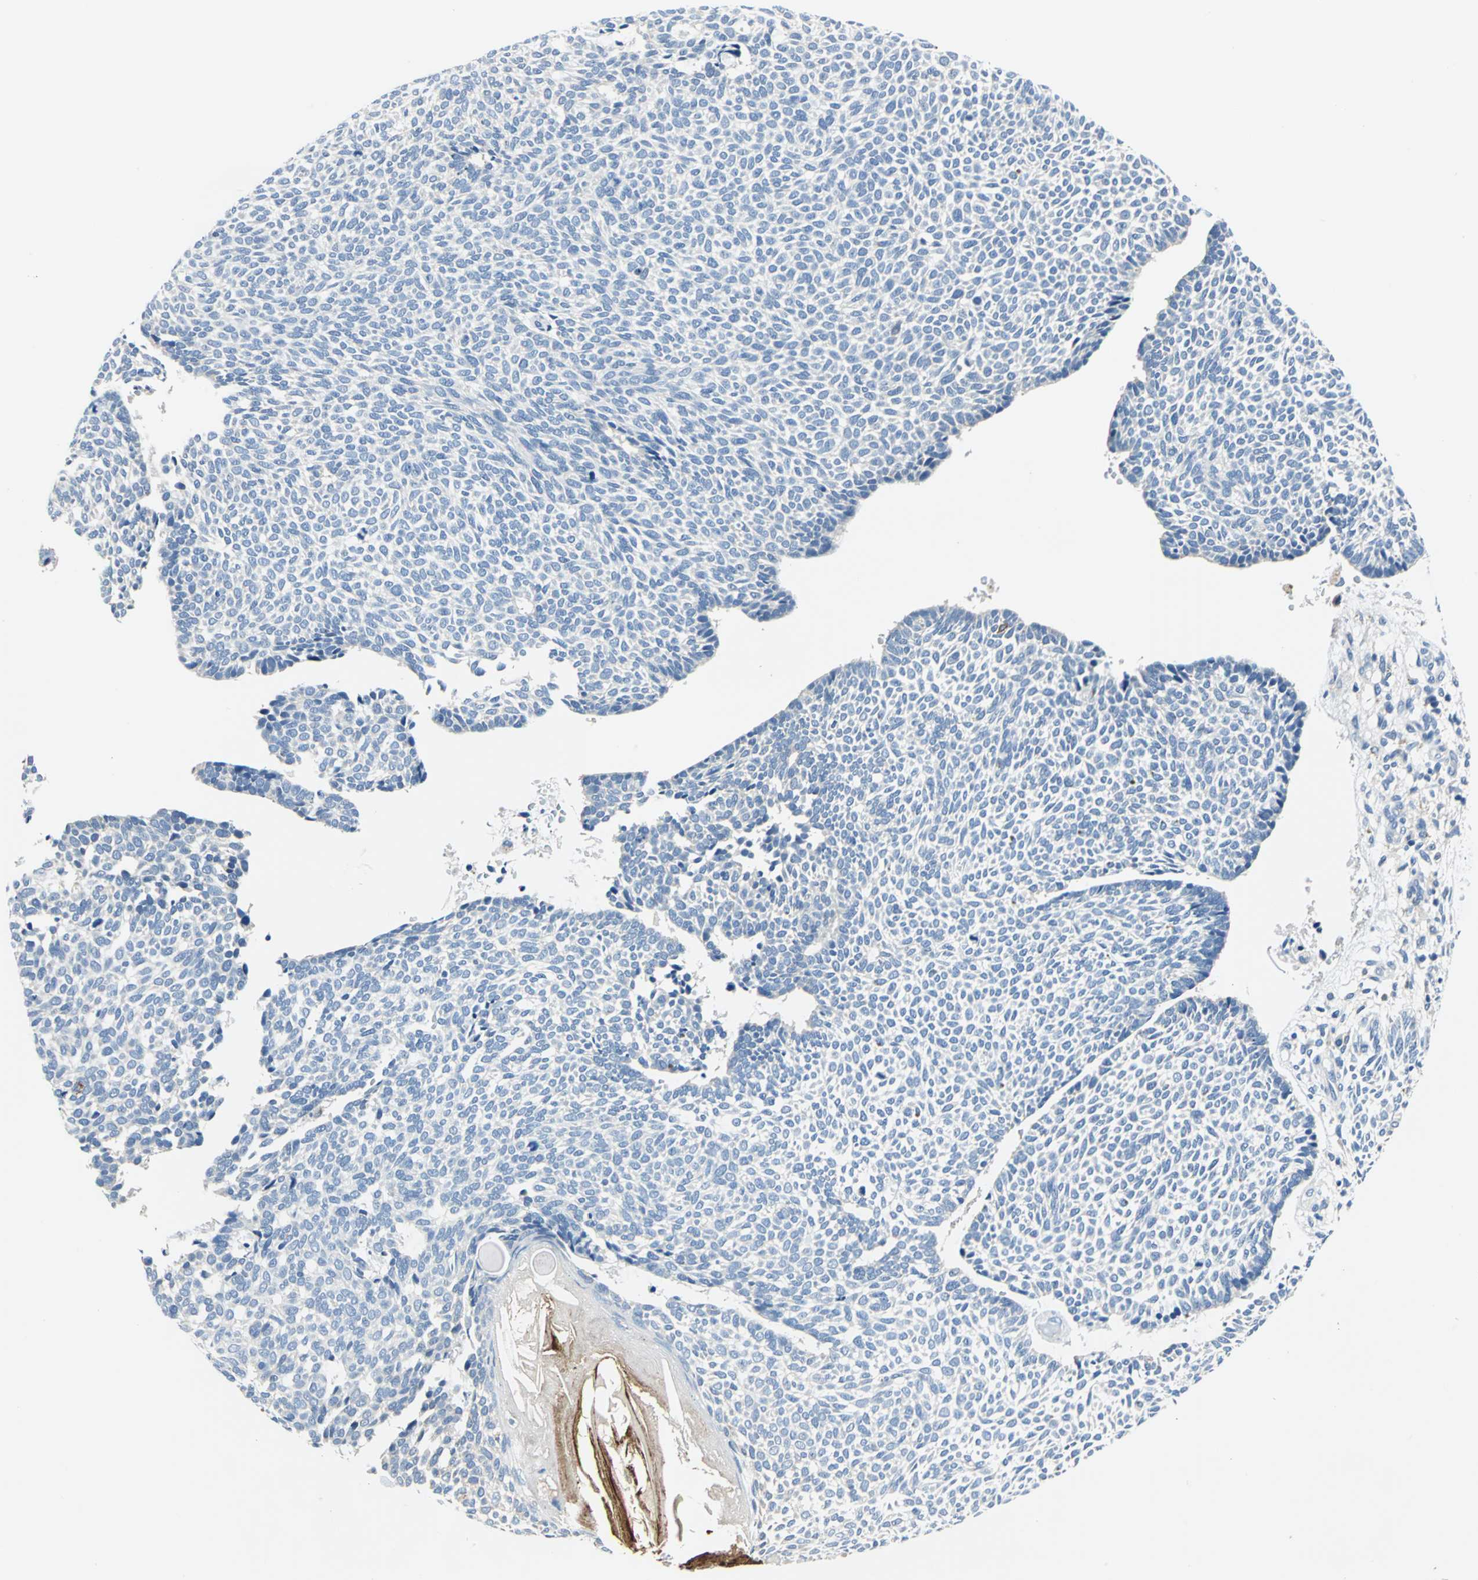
{"staining": {"intensity": "negative", "quantity": "none", "location": "none"}, "tissue": "skin cancer", "cell_type": "Tumor cells", "image_type": "cancer", "snomed": [{"axis": "morphology", "description": "Normal tissue, NOS"}, {"axis": "morphology", "description": "Basal cell carcinoma"}, {"axis": "topography", "description": "Skin"}], "caption": "High magnification brightfield microscopy of basal cell carcinoma (skin) stained with DAB (3,3'-diaminobenzidine) (brown) and counterstained with hematoxylin (blue): tumor cells show no significant positivity. Nuclei are stained in blue.", "gene": "RASD2", "patient": {"sex": "male", "age": 87}}